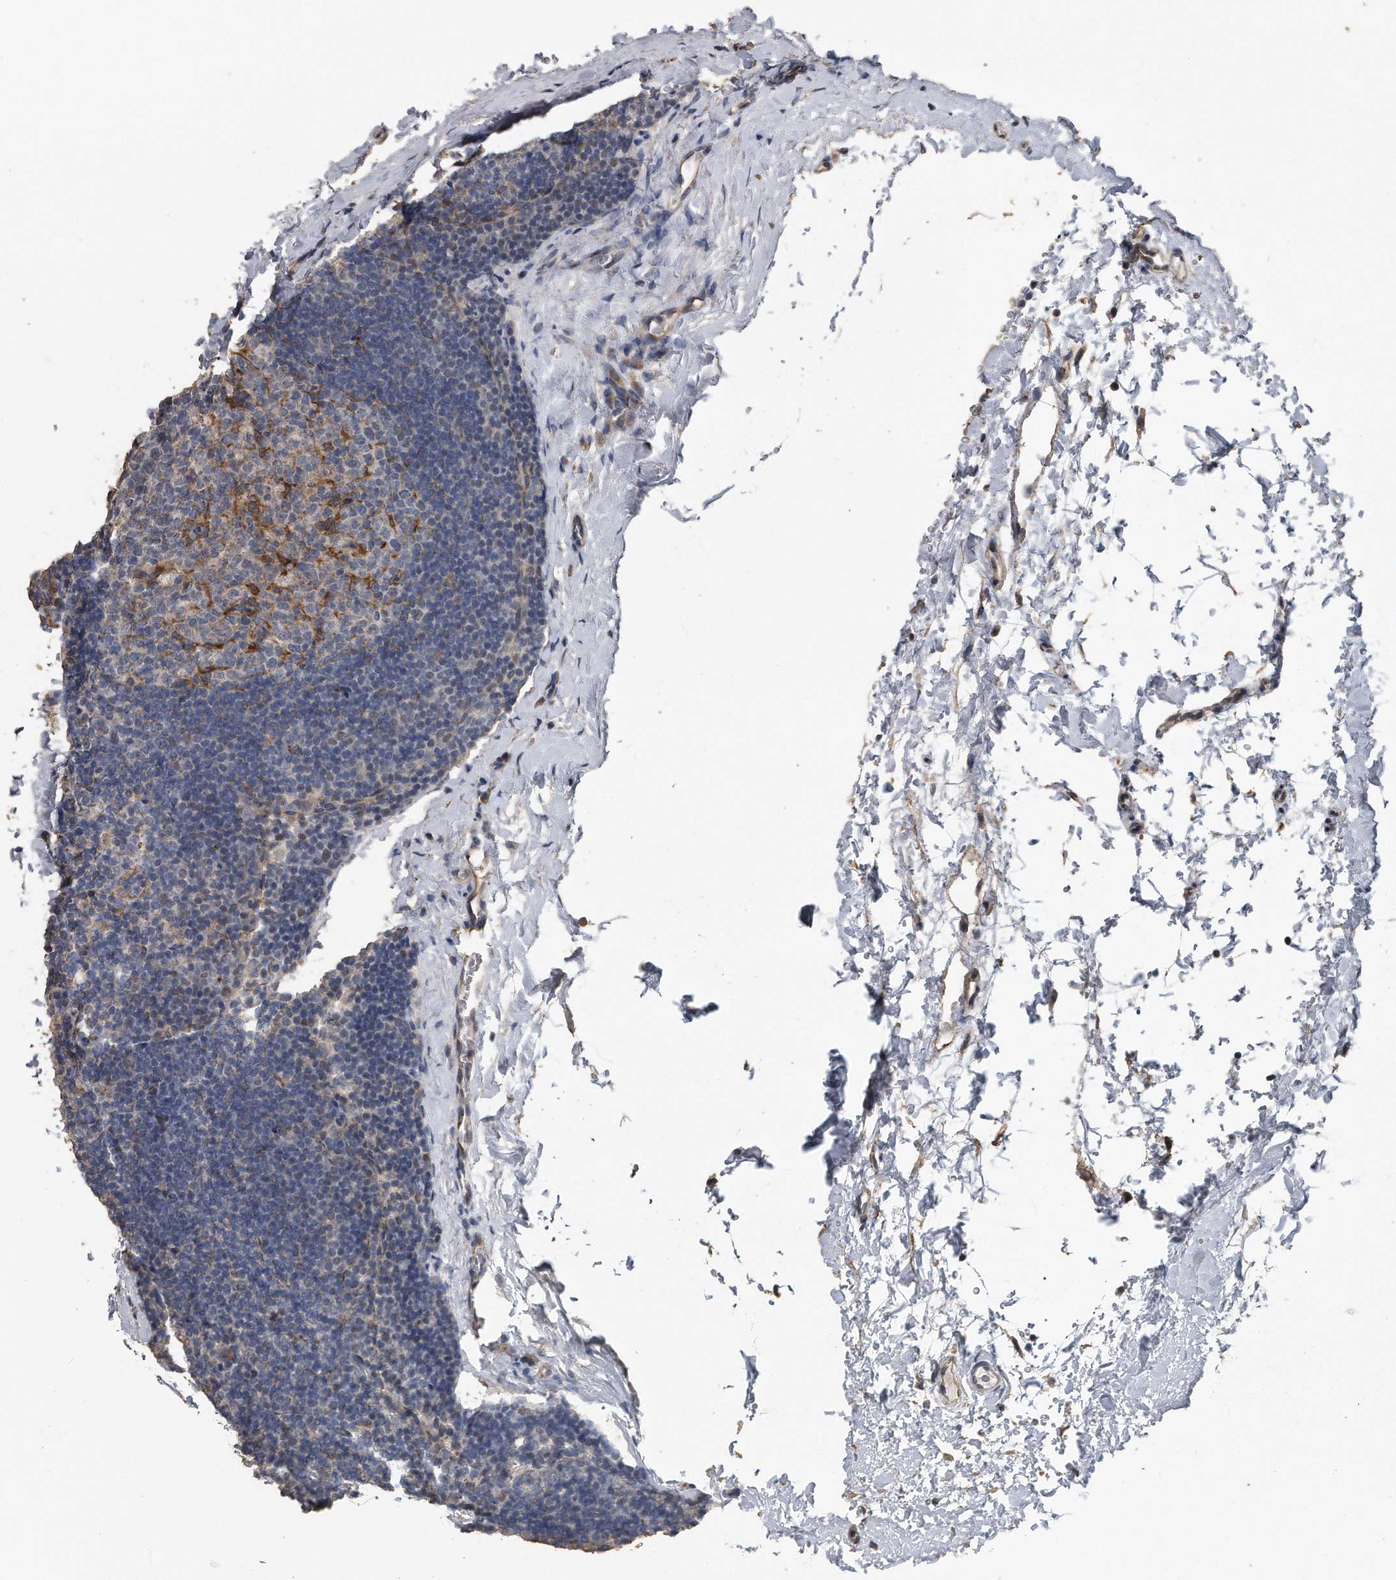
{"staining": {"intensity": "moderate", "quantity": "<25%", "location": "cytoplasmic/membranous"}, "tissue": "lymph node", "cell_type": "Germinal center cells", "image_type": "normal", "snomed": [{"axis": "morphology", "description": "Normal tissue, NOS"}, {"axis": "topography", "description": "Lymph node"}], "caption": "This micrograph displays immunohistochemistry (IHC) staining of normal human lymph node, with low moderate cytoplasmic/membranous positivity in approximately <25% of germinal center cells.", "gene": "PCLO", "patient": {"sex": "female", "age": 22}}